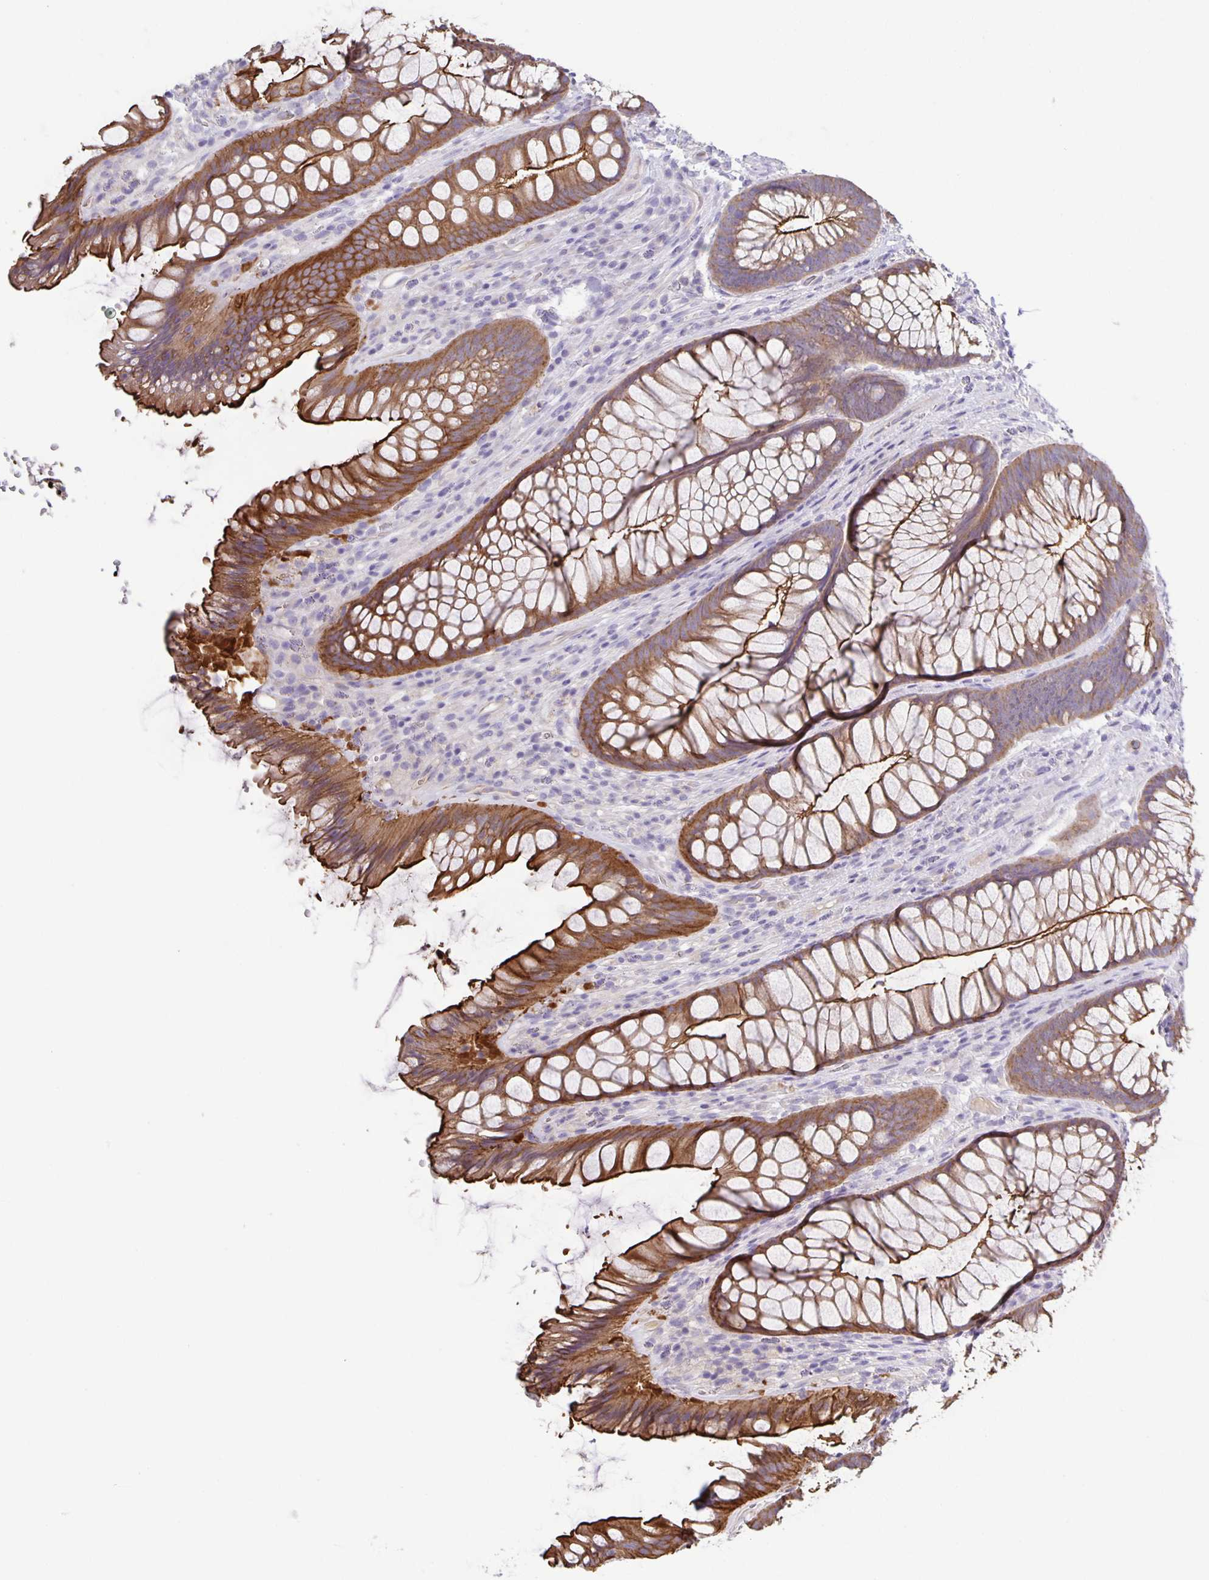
{"staining": {"intensity": "moderate", "quantity": ">75%", "location": "cytoplasmic/membranous"}, "tissue": "rectum", "cell_type": "Glandular cells", "image_type": "normal", "snomed": [{"axis": "morphology", "description": "Normal tissue, NOS"}, {"axis": "topography", "description": "Rectum"}], "caption": "DAB immunohistochemical staining of benign human rectum shows moderate cytoplasmic/membranous protein staining in about >75% of glandular cells.", "gene": "PTPN3", "patient": {"sex": "male", "age": 53}}